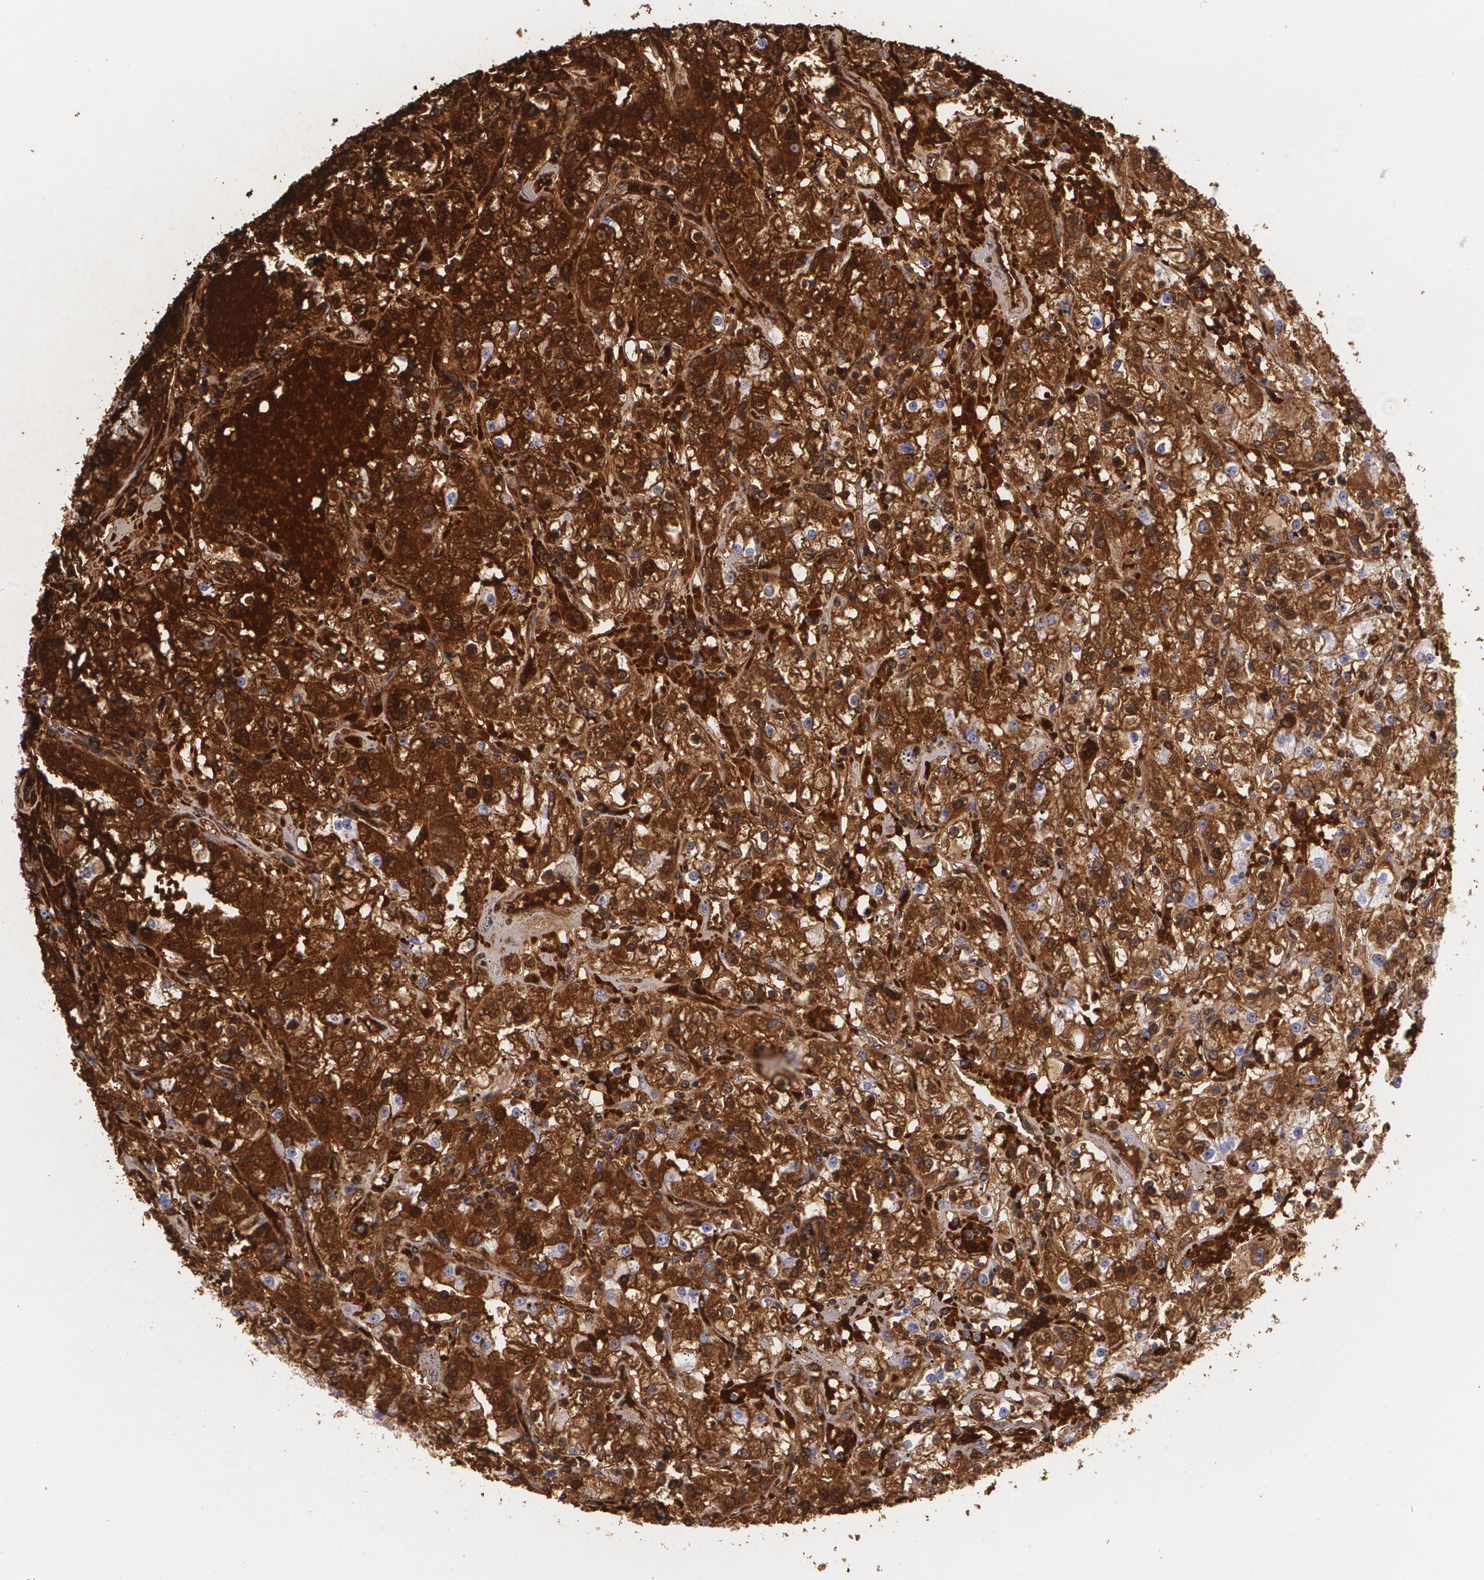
{"staining": {"intensity": "strong", "quantity": ">75%", "location": "cytoplasmic/membranous"}, "tissue": "renal cancer", "cell_type": "Tumor cells", "image_type": "cancer", "snomed": [{"axis": "morphology", "description": "Adenocarcinoma, NOS"}, {"axis": "topography", "description": "Kidney"}], "caption": "Immunohistochemistry (IHC) staining of renal cancer (adenocarcinoma), which displays high levels of strong cytoplasmic/membranous positivity in approximately >75% of tumor cells indicating strong cytoplasmic/membranous protein positivity. The staining was performed using DAB (brown) for protein detection and nuclei were counterstained in hematoxylin (blue).", "gene": "ACE", "patient": {"sex": "male", "age": 56}}